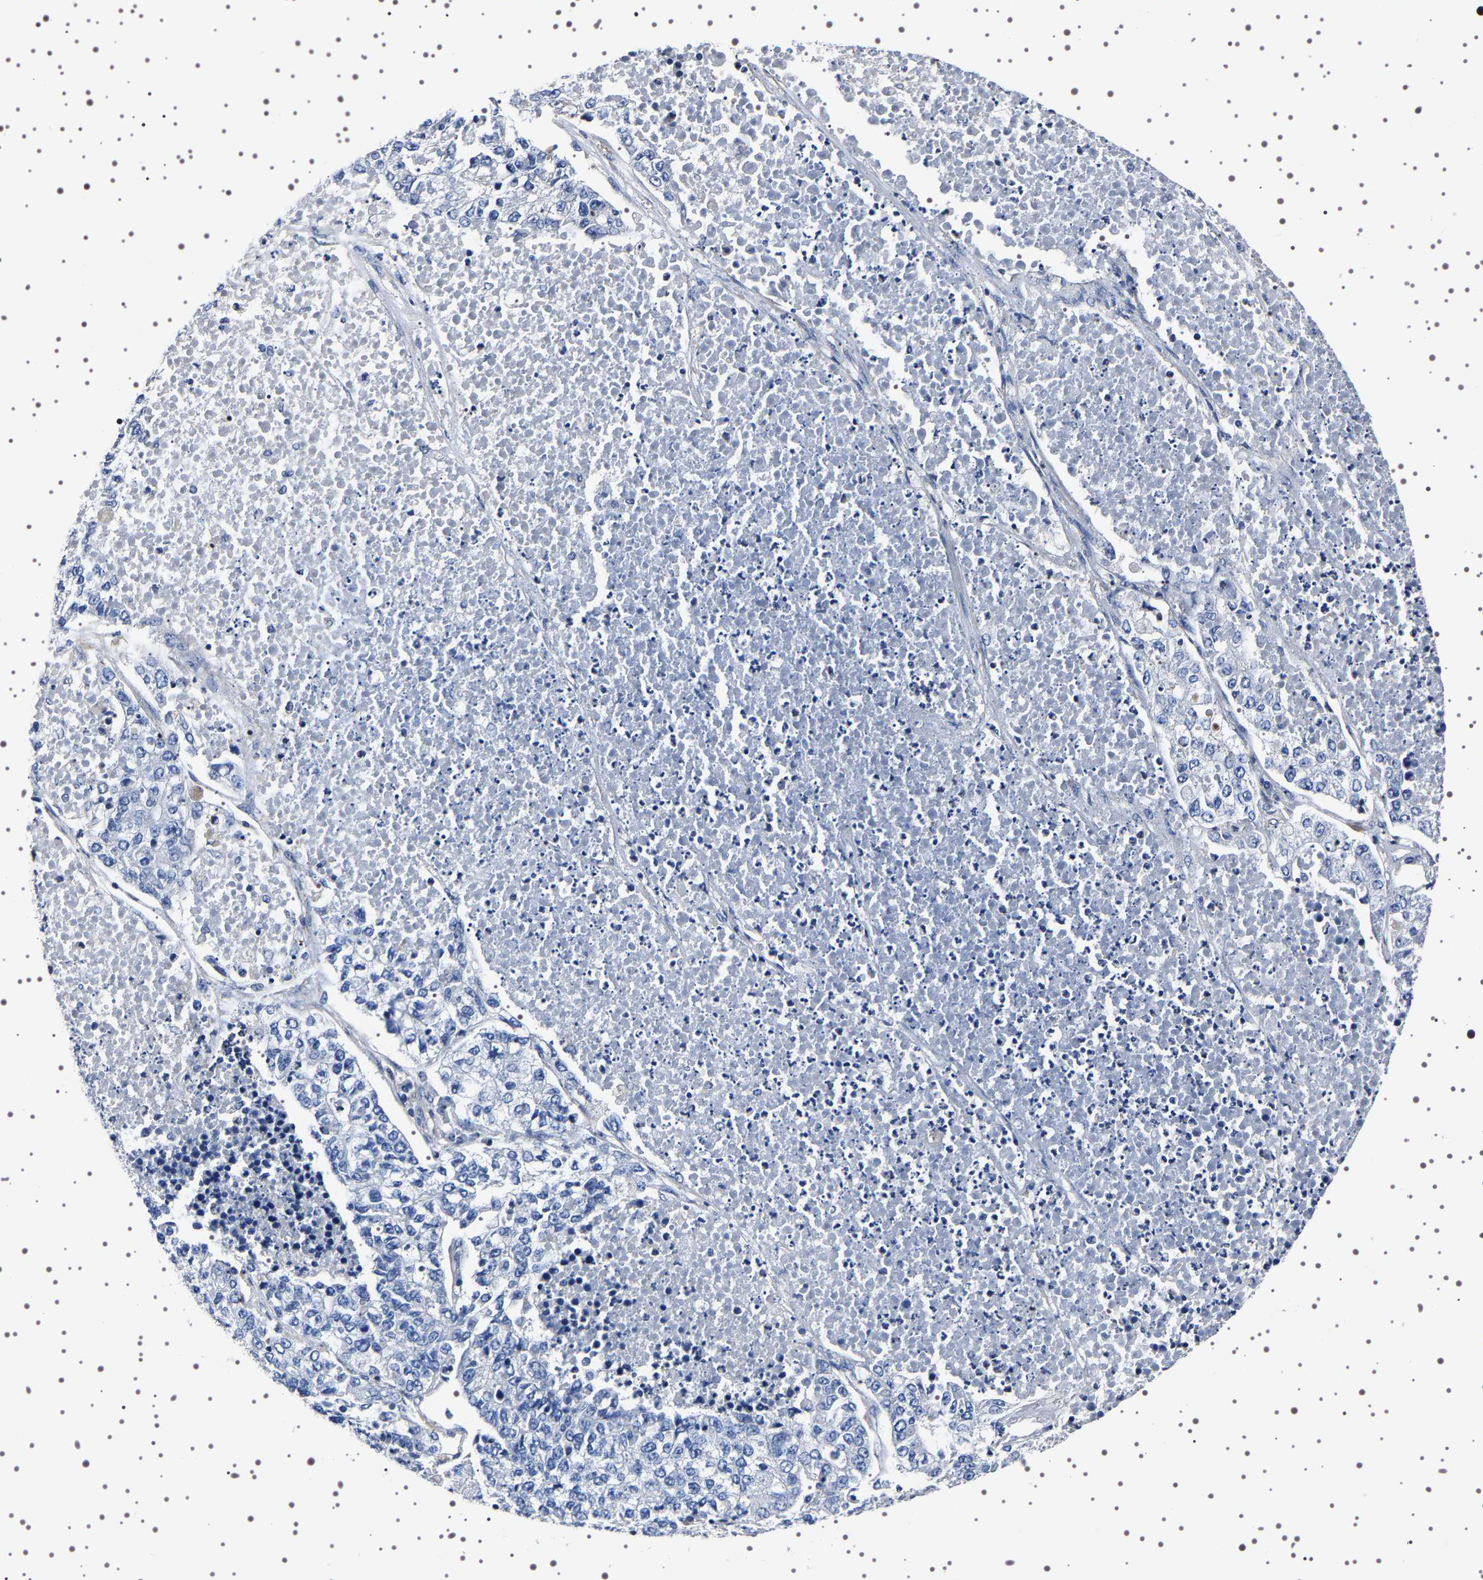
{"staining": {"intensity": "negative", "quantity": "none", "location": "none"}, "tissue": "lung cancer", "cell_type": "Tumor cells", "image_type": "cancer", "snomed": [{"axis": "morphology", "description": "Adenocarcinoma, NOS"}, {"axis": "topography", "description": "Lung"}], "caption": "Tumor cells show no significant positivity in lung cancer.", "gene": "WDR1", "patient": {"sex": "male", "age": 49}}